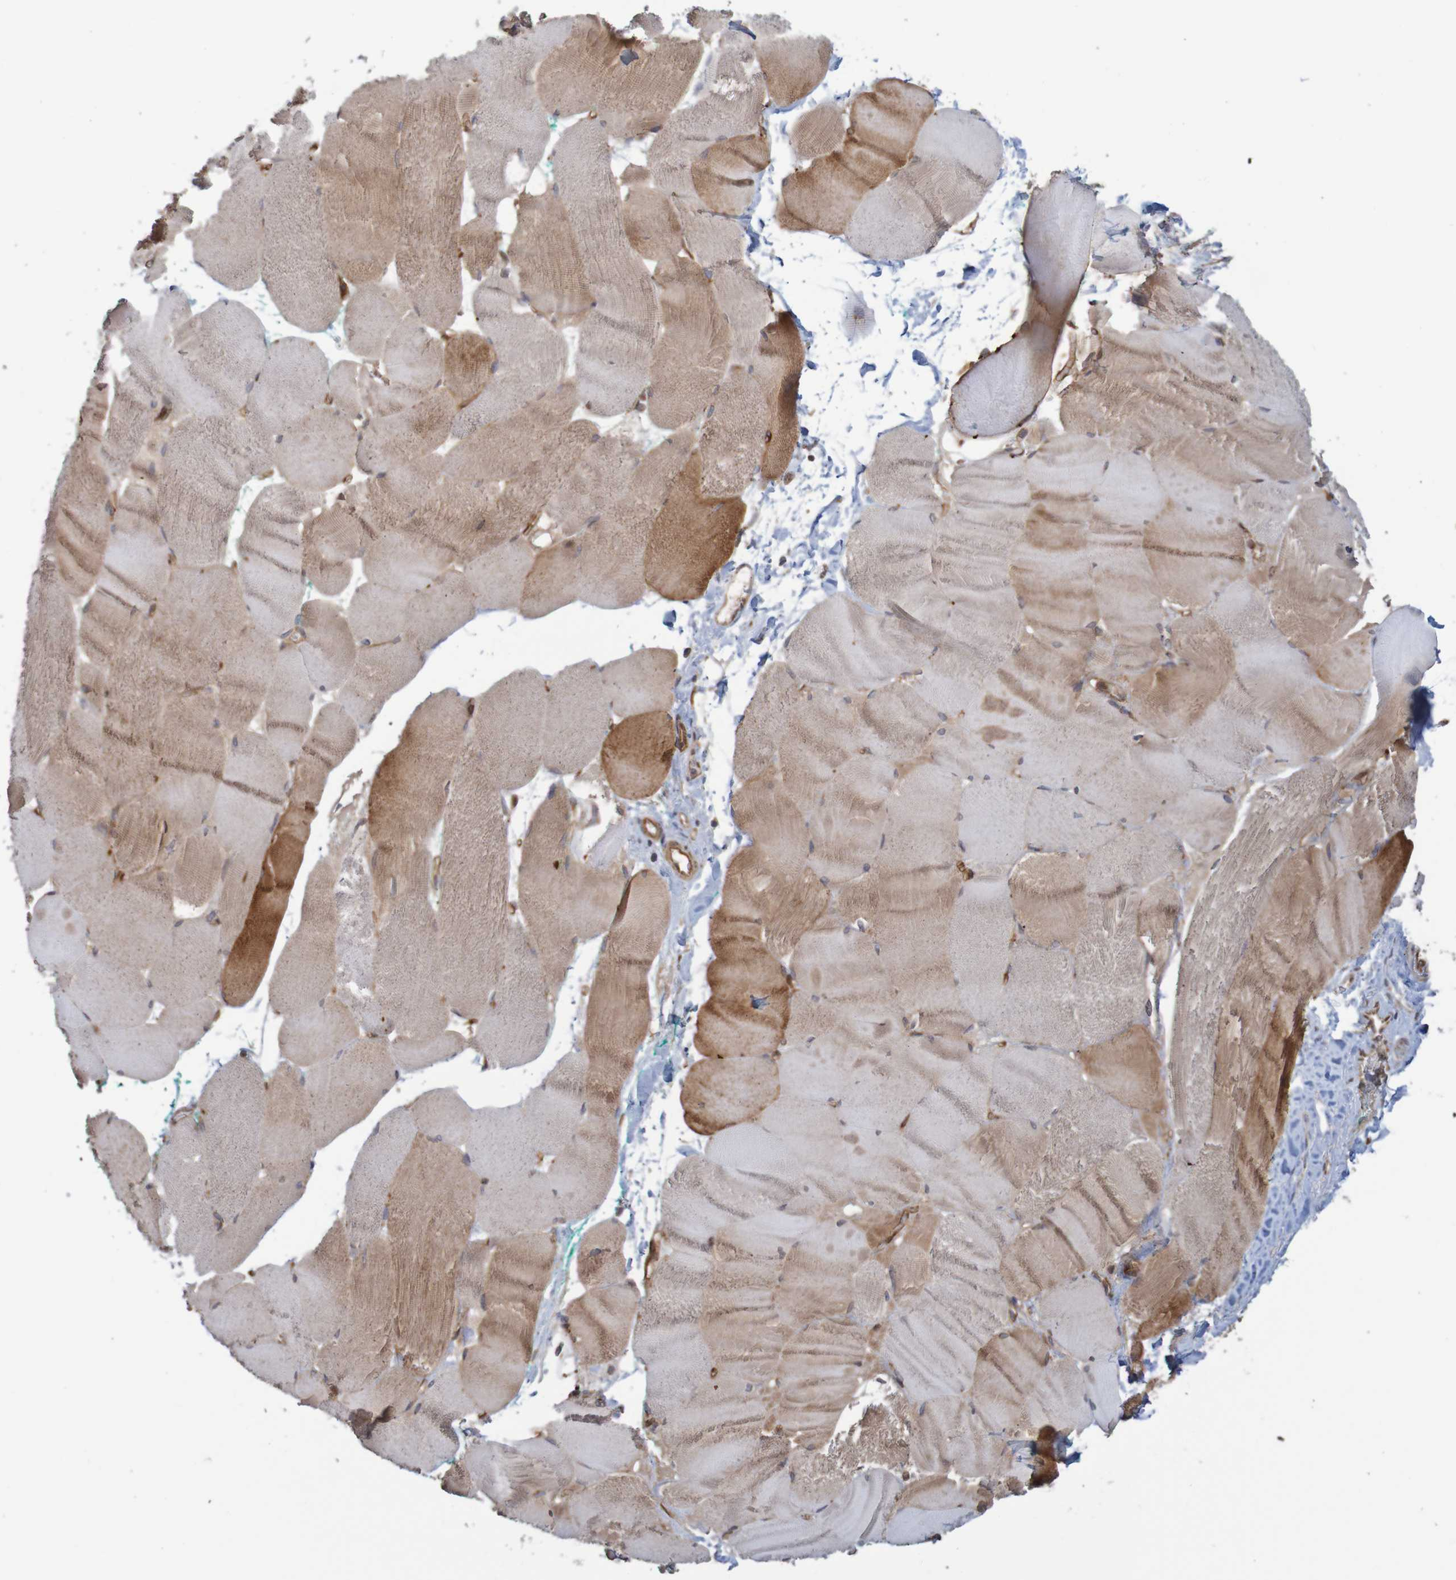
{"staining": {"intensity": "moderate", "quantity": ">75%", "location": "cytoplasmic/membranous"}, "tissue": "skeletal muscle", "cell_type": "Myocytes", "image_type": "normal", "snomed": [{"axis": "morphology", "description": "Normal tissue, NOS"}, {"axis": "morphology", "description": "Squamous cell carcinoma, NOS"}, {"axis": "topography", "description": "Skeletal muscle"}], "caption": "IHC photomicrograph of unremarkable skeletal muscle: skeletal muscle stained using immunohistochemistry demonstrates medium levels of moderate protein expression localized specifically in the cytoplasmic/membranous of myocytes, appearing as a cytoplasmic/membranous brown color.", "gene": "MRPL52", "patient": {"sex": "male", "age": 51}}